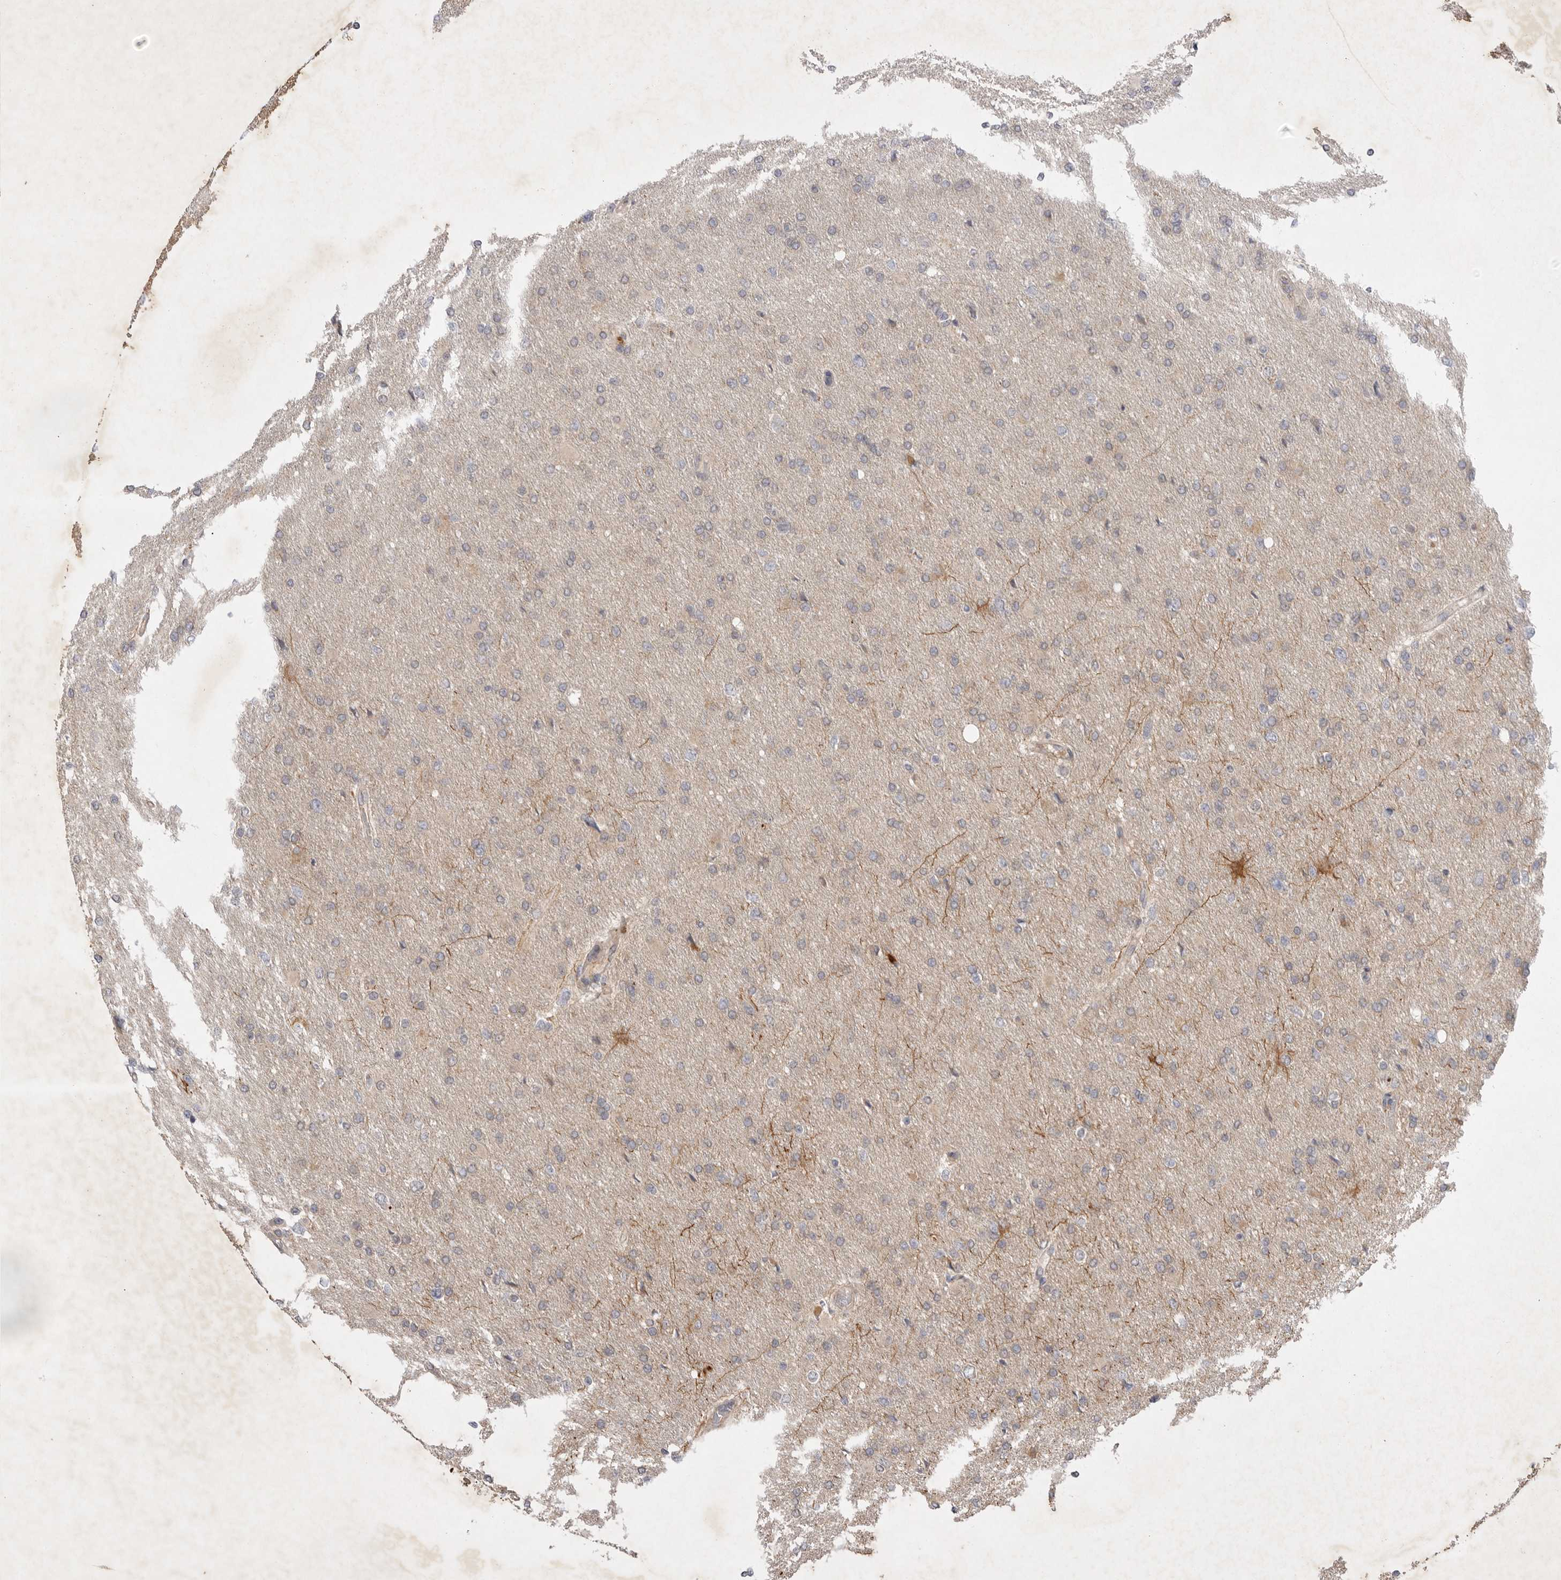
{"staining": {"intensity": "negative", "quantity": "none", "location": "none"}, "tissue": "glioma", "cell_type": "Tumor cells", "image_type": "cancer", "snomed": [{"axis": "morphology", "description": "Glioma, malignant, High grade"}, {"axis": "topography", "description": "Cerebral cortex"}], "caption": "This is an immunohistochemistry photomicrograph of human malignant glioma (high-grade). There is no staining in tumor cells.", "gene": "PTPDC1", "patient": {"sex": "female", "age": 36}}